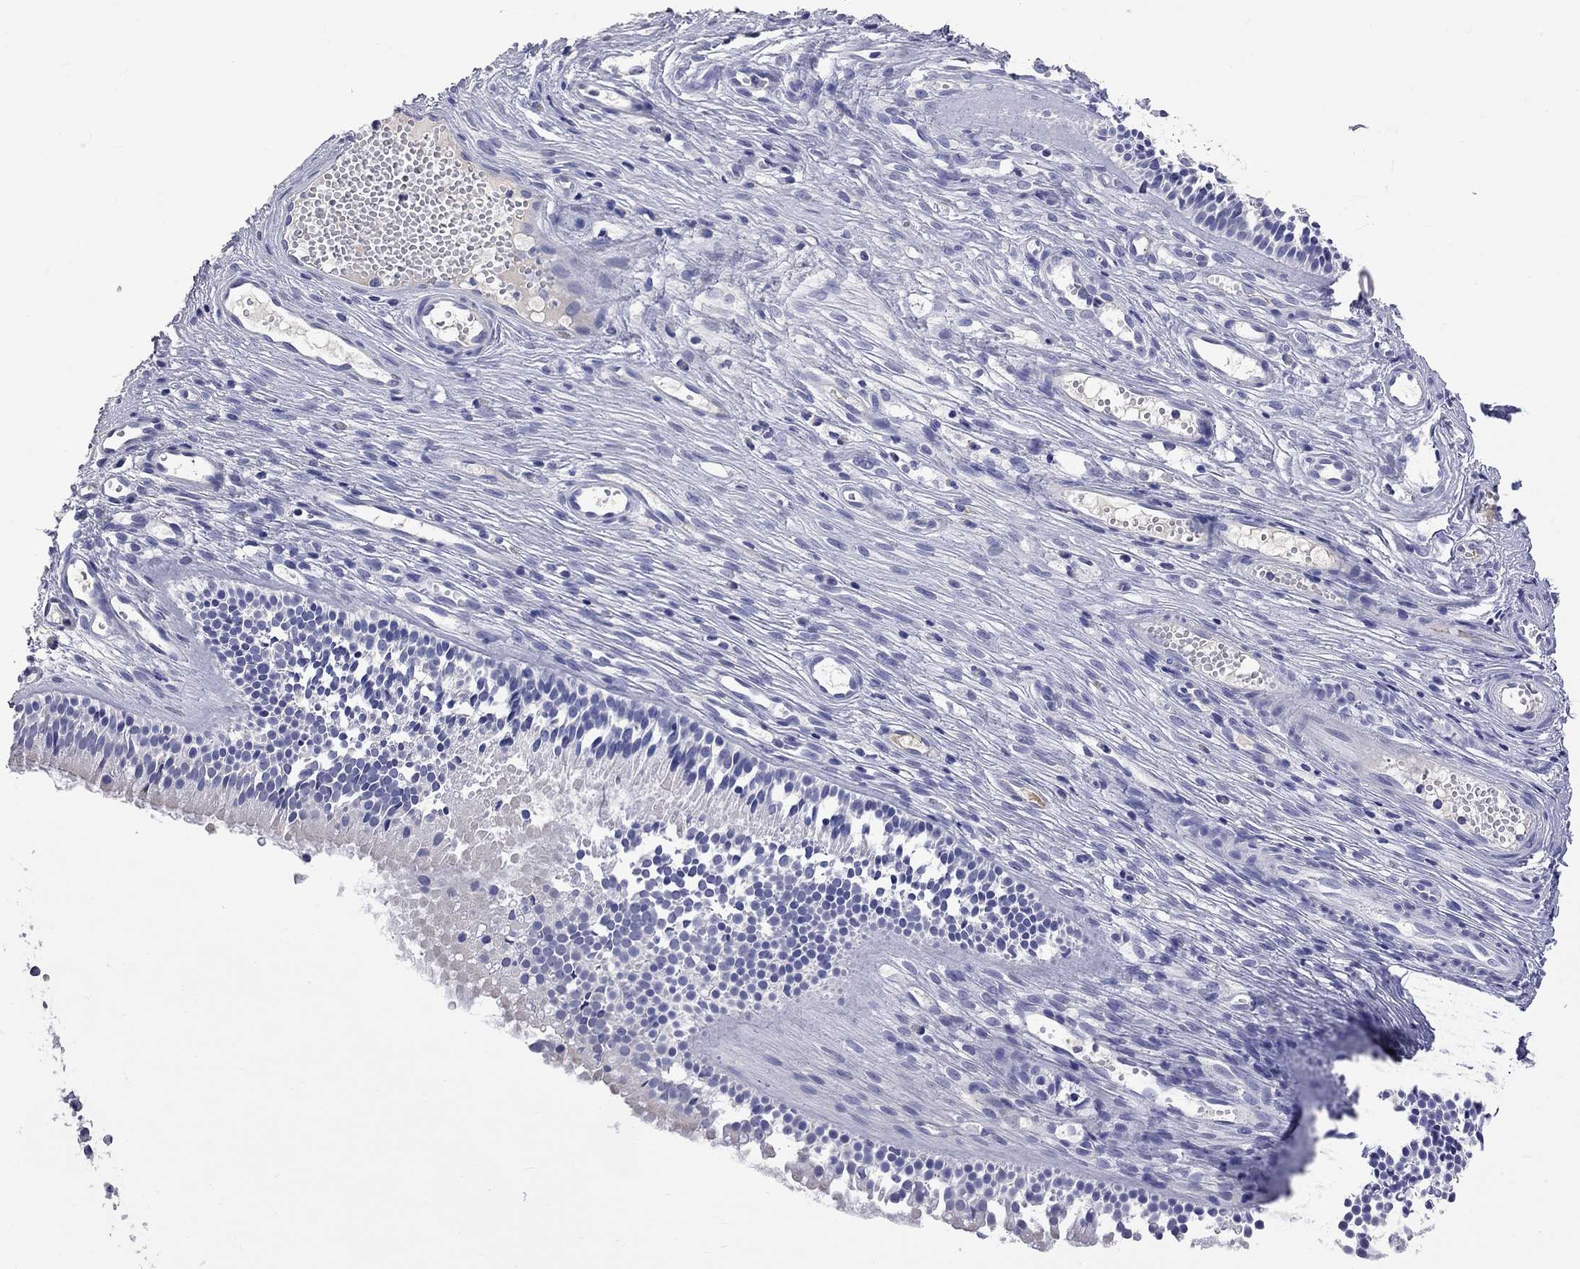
{"staining": {"intensity": "negative", "quantity": "none", "location": "none"}, "tissue": "nasopharynx", "cell_type": "Respiratory epithelial cells", "image_type": "normal", "snomed": [{"axis": "morphology", "description": "Normal tissue, NOS"}, {"axis": "topography", "description": "Nasopharynx"}], "caption": "This is an IHC histopathology image of normal nasopharynx. There is no expression in respiratory epithelial cells.", "gene": "KCND2", "patient": {"sex": "male", "age": 51}}